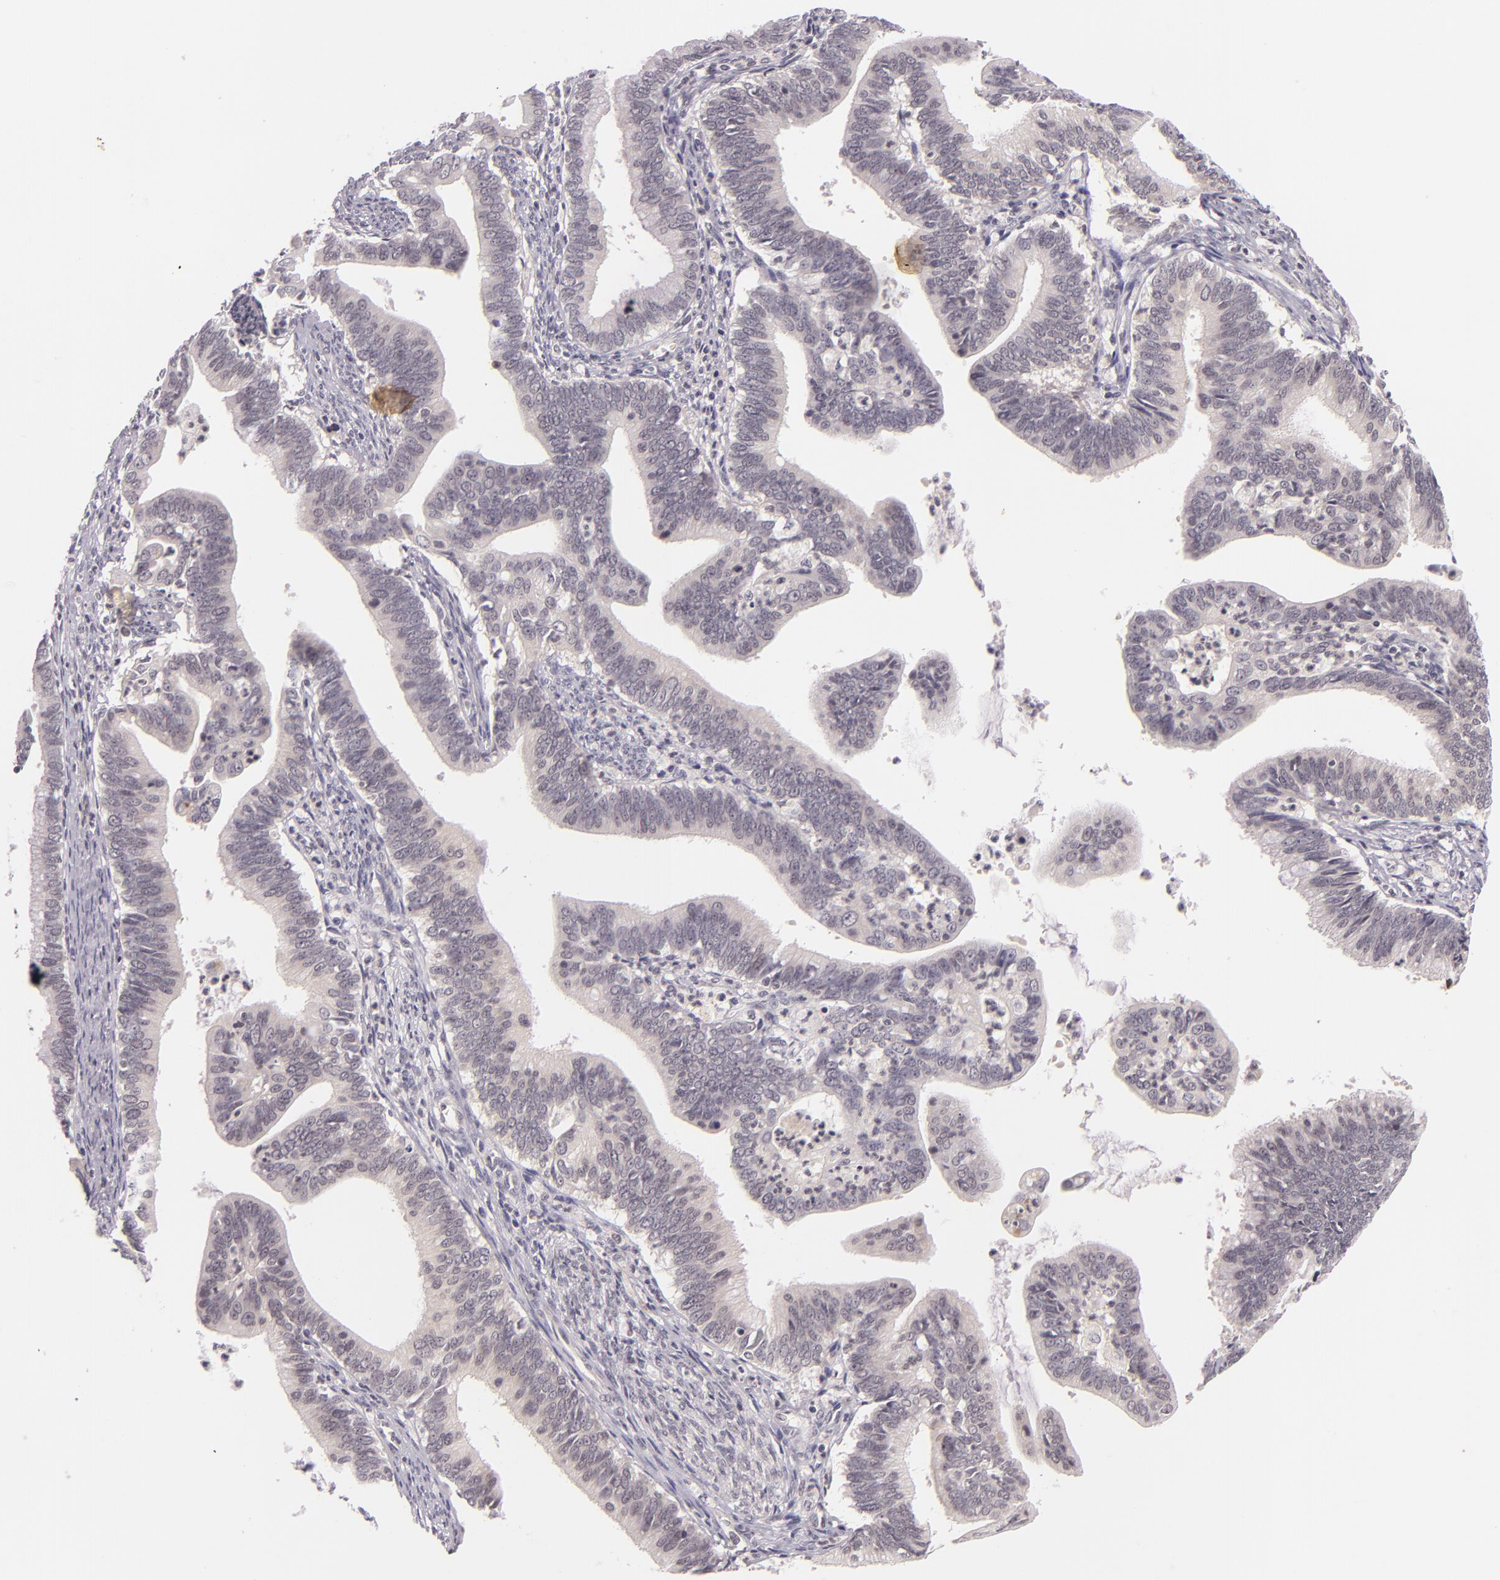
{"staining": {"intensity": "negative", "quantity": "none", "location": "none"}, "tissue": "cervical cancer", "cell_type": "Tumor cells", "image_type": "cancer", "snomed": [{"axis": "morphology", "description": "Adenocarcinoma, NOS"}, {"axis": "topography", "description": "Cervix"}], "caption": "This is a histopathology image of immunohistochemistry (IHC) staining of cervical cancer, which shows no positivity in tumor cells.", "gene": "CASP8", "patient": {"sex": "female", "age": 47}}